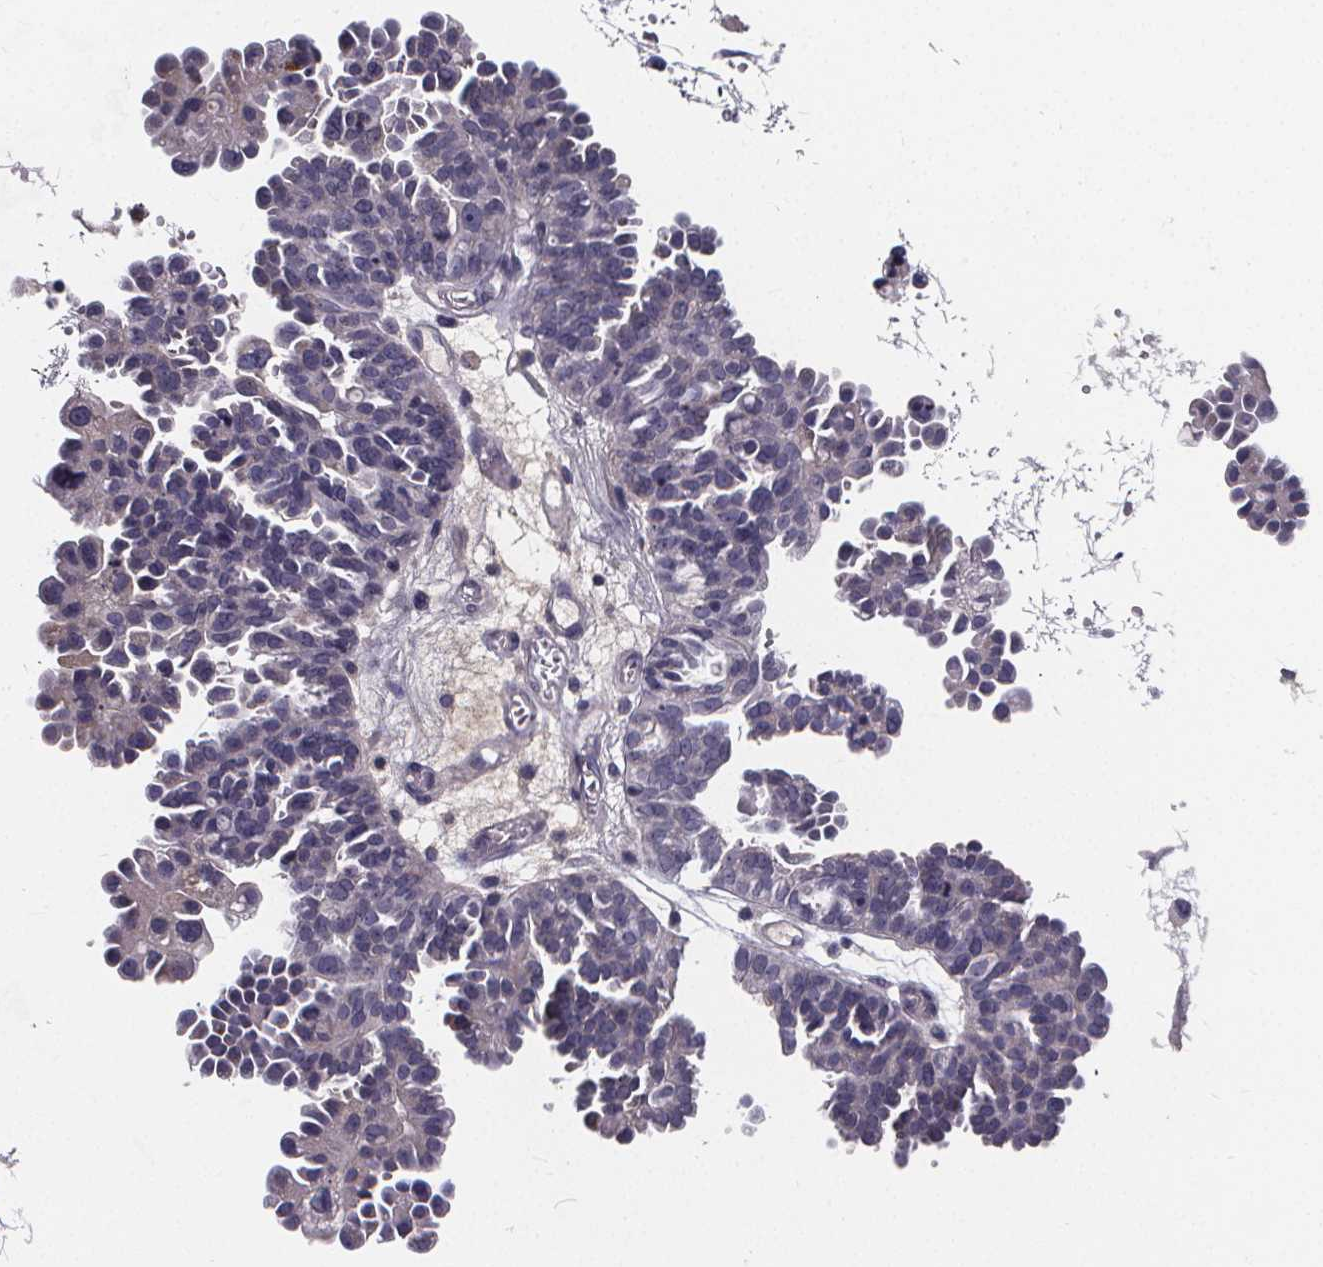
{"staining": {"intensity": "negative", "quantity": "none", "location": "none"}, "tissue": "ovarian cancer", "cell_type": "Tumor cells", "image_type": "cancer", "snomed": [{"axis": "morphology", "description": "Cystadenocarcinoma, serous, NOS"}, {"axis": "topography", "description": "Ovary"}], "caption": "The histopathology image displays no staining of tumor cells in ovarian cancer (serous cystadenocarcinoma).", "gene": "AGT", "patient": {"sex": "female", "age": 53}}